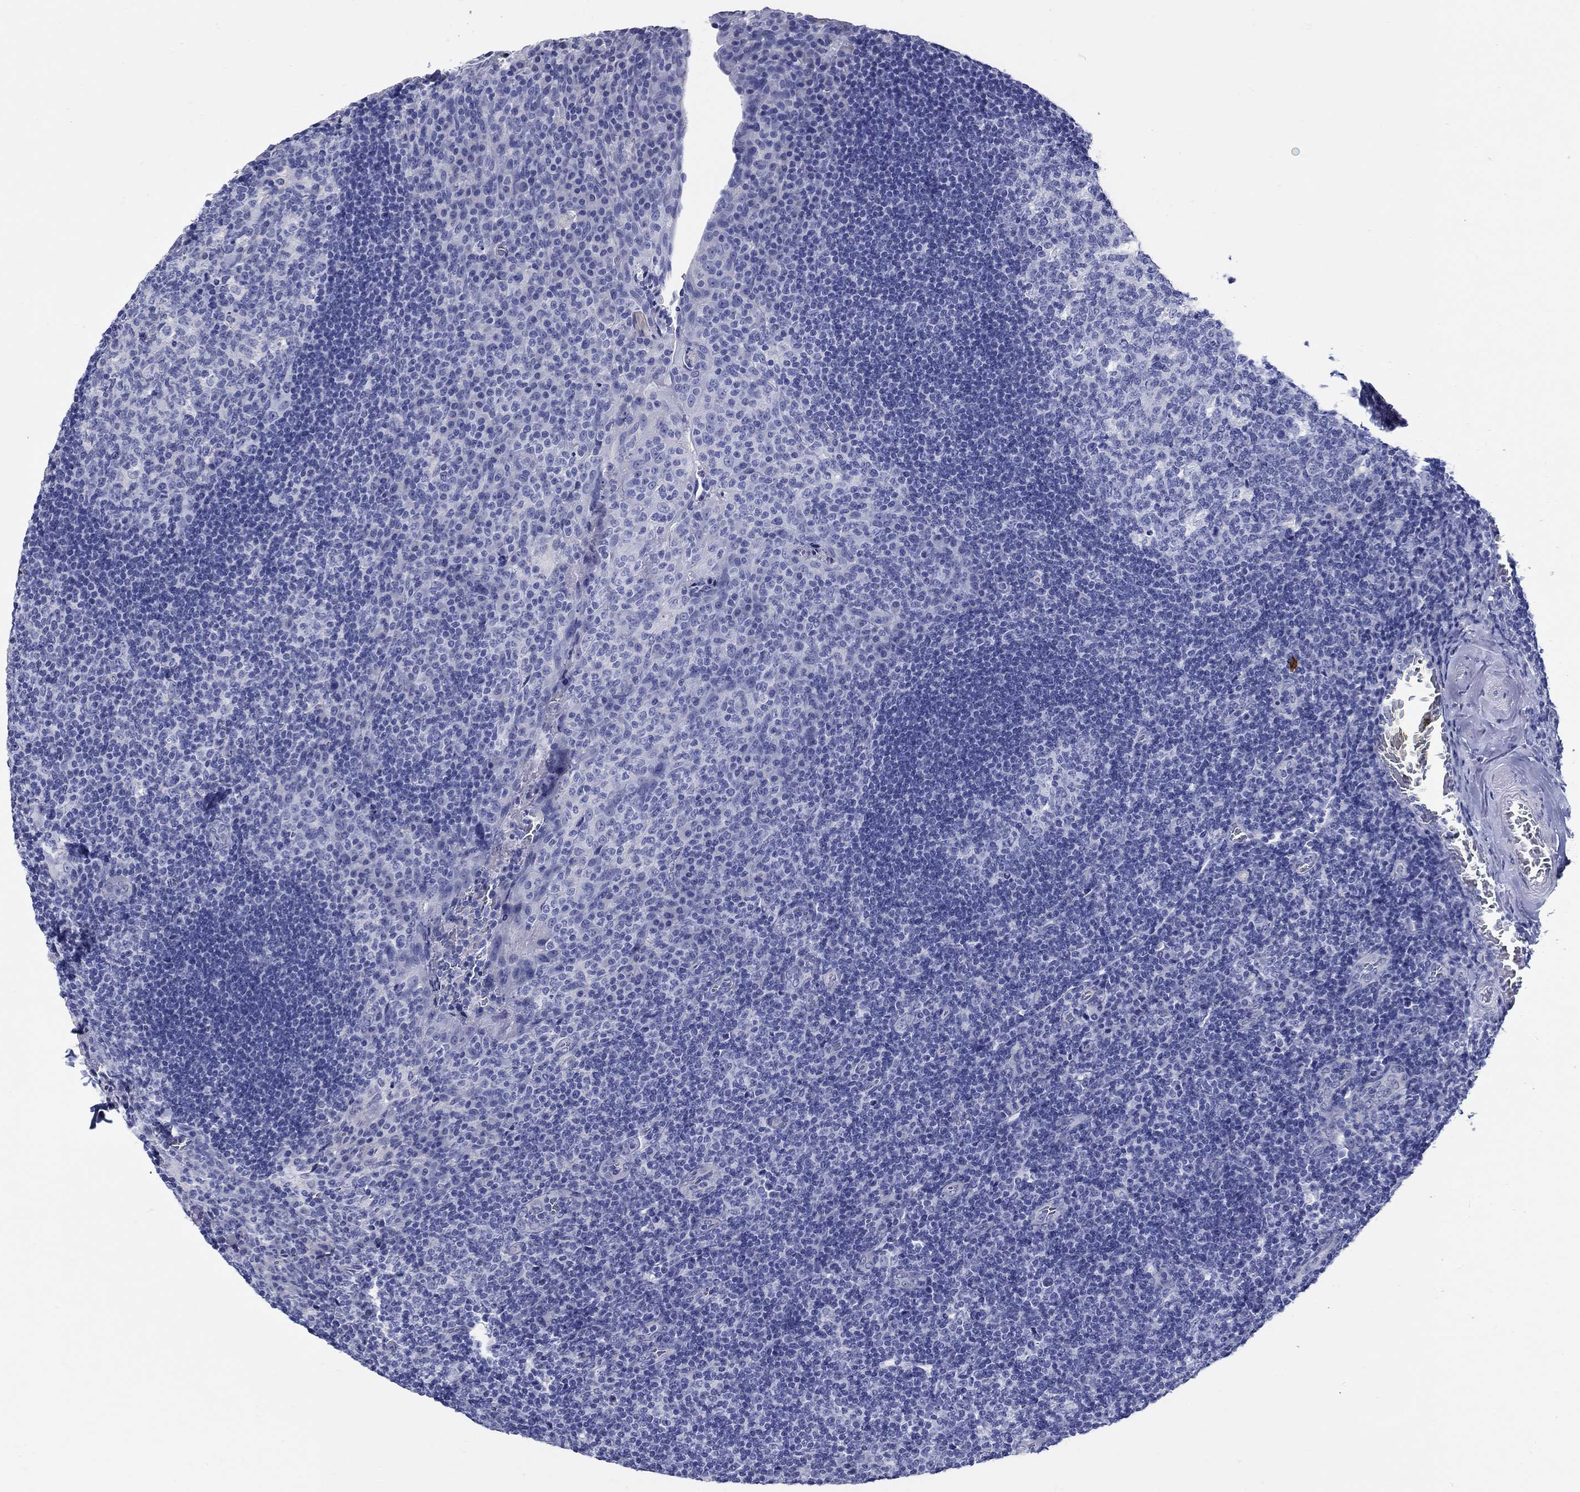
{"staining": {"intensity": "negative", "quantity": "none", "location": "none"}, "tissue": "tonsil", "cell_type": "Germinal center cells", "image_type": "normal", "snomed": [{"axis": "morphology", "description": "Normal tissue, NOS"}, {"axis": "topography", "description": "Tonsil"}], "caption": "An immunohistochemistry (IHC) histopathology image of normal tonsil is shown. There is no staining in germinal center cells of tonsil.", "gene": "CRYGS", "patient": {"sex": "male", "age": 17}}